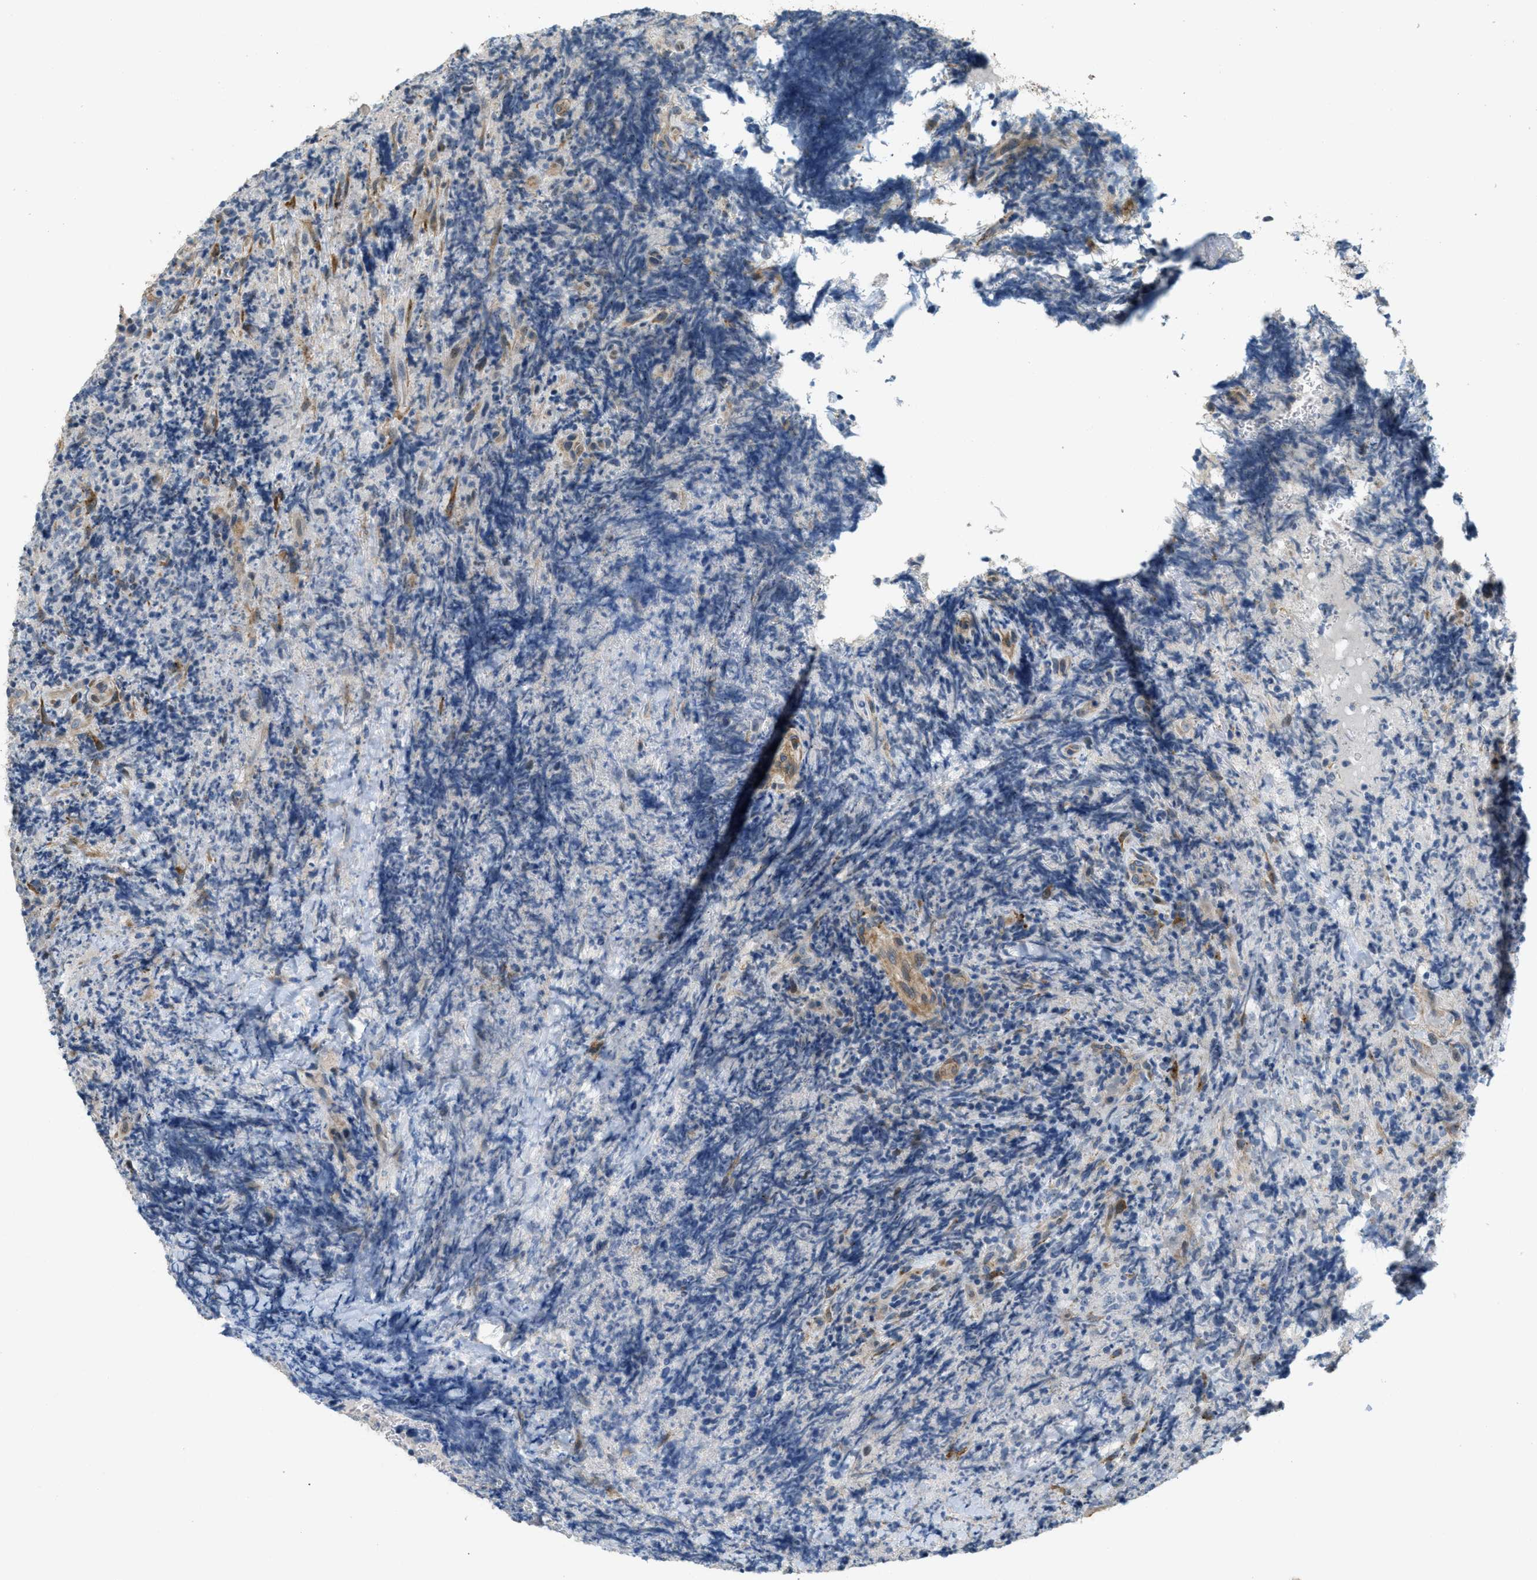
{"staining": {"intensity": "negative", "quantity": "none", "location": "none"}, "tissue": "lymphoma", "cell_type": "Tumor cells", "image_type": "cancer", "snomed": [{"axis": "morphology", "description": "Malignant lymphoma, non-Hodgkin's type, High grade"}, {"axis": "topography", "description": "Tonsil"}], "caption": "Tumor cells are negative for protein expression in human lymphoma.", "gene": "ADCY5", "patient": {"sex": "female", "age": 36}}